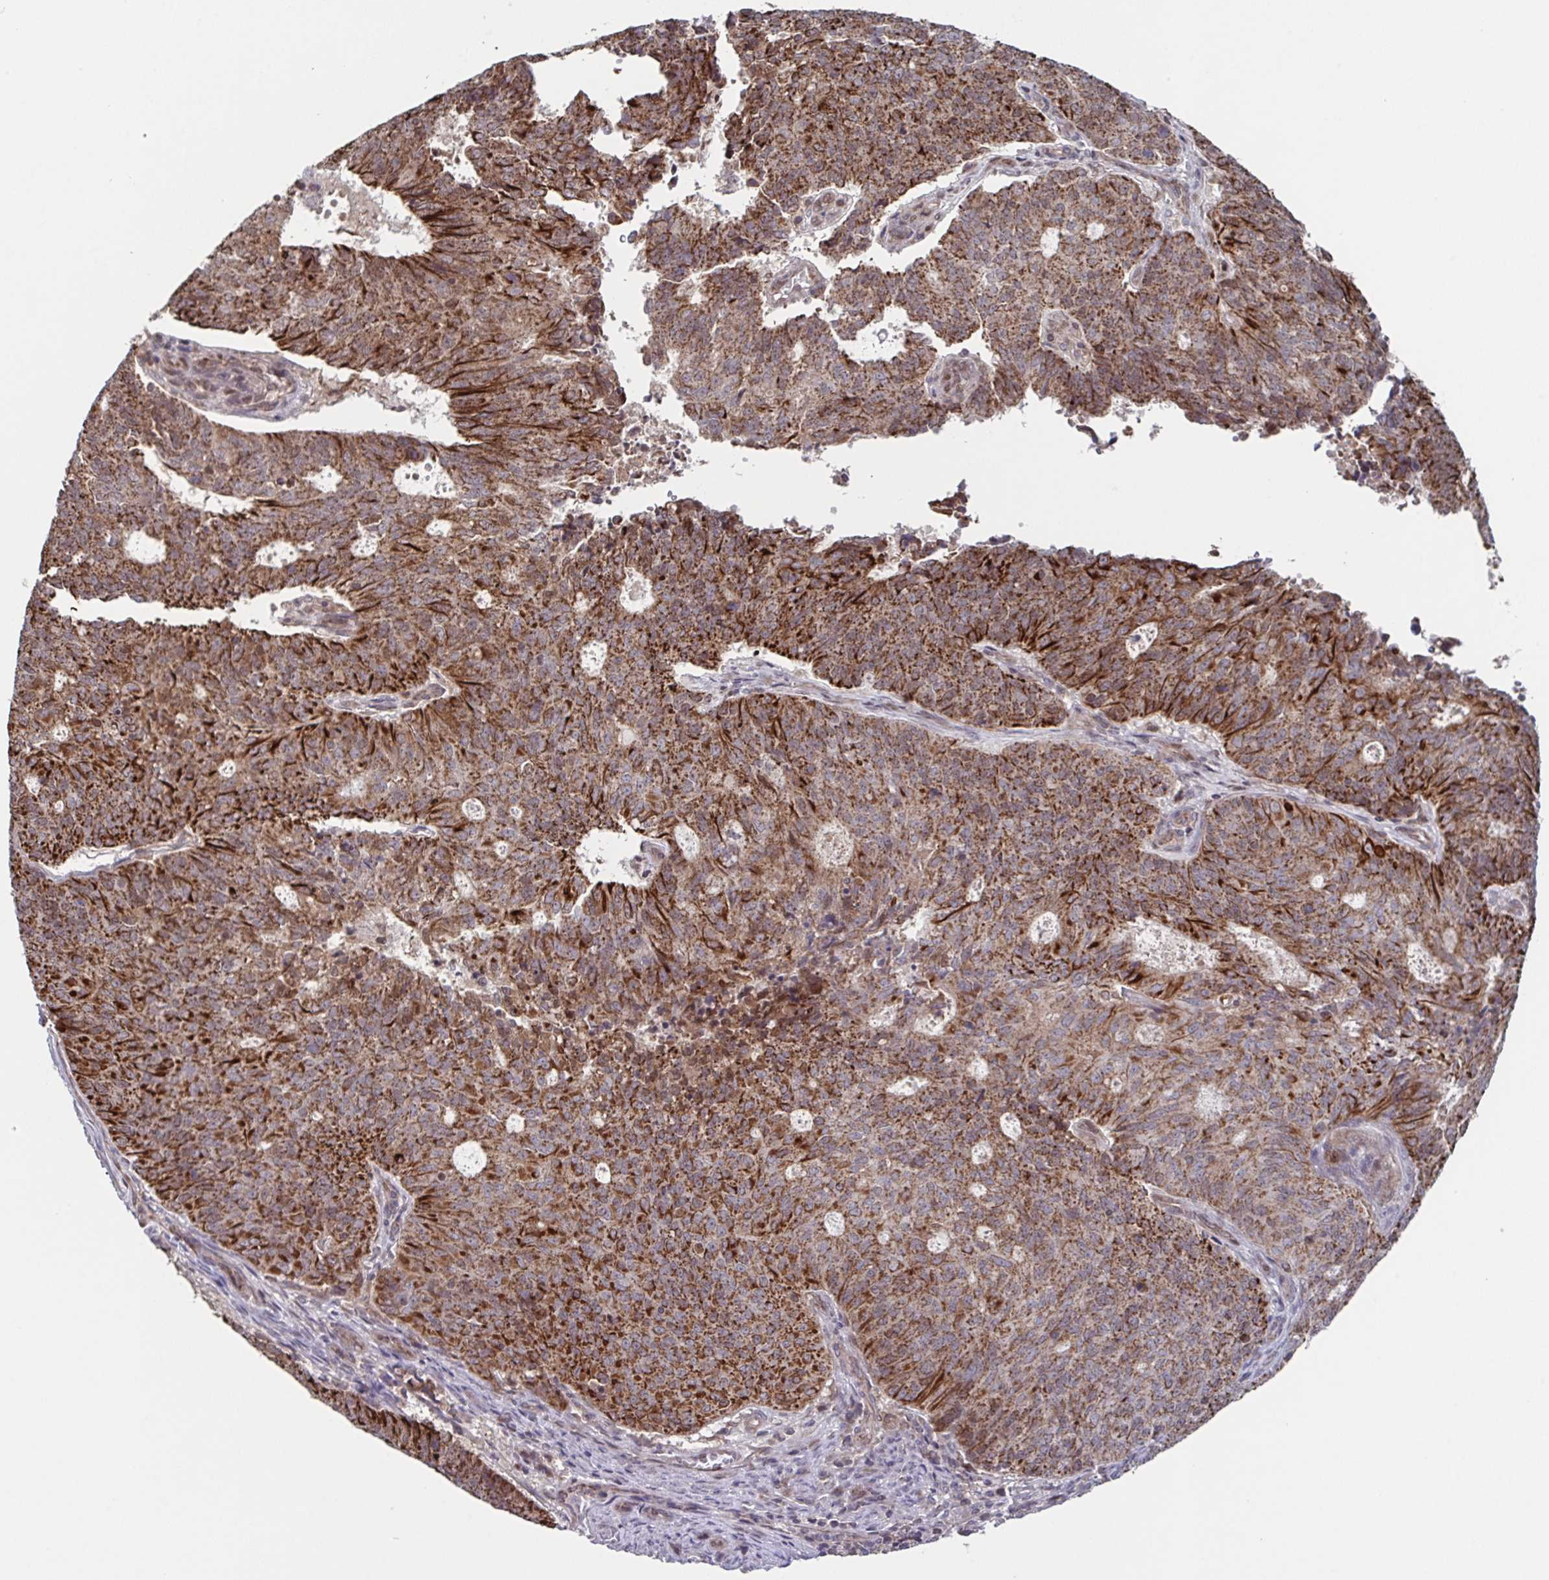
{"staining": {"intensity": "moderate", "quantity": ">75%", "location": "cytoplasmic/membranous"}, "tissue": "endometrial cancer", "cell_type": "Tumor cells", "image_type": "cancer", "snomed": [{"axis": "morphology", "description": "Adenocarcinoma, NOS"}, {"axis": "topography", "description": "Endometrium"}], "caption": "A micrograph of adenocarcinoma (endometrial) stained for a protein demonstrates moderate cytoplasmic/membranous brown staining in tumor cells. The staining was performed using DAB to visualize the protein expression in brown, while the nuclei were stained in blue with hematoxylin (Magnification: 20x).", "gene": "TTC19", "patient": {"sex": "female", "age": 82}}